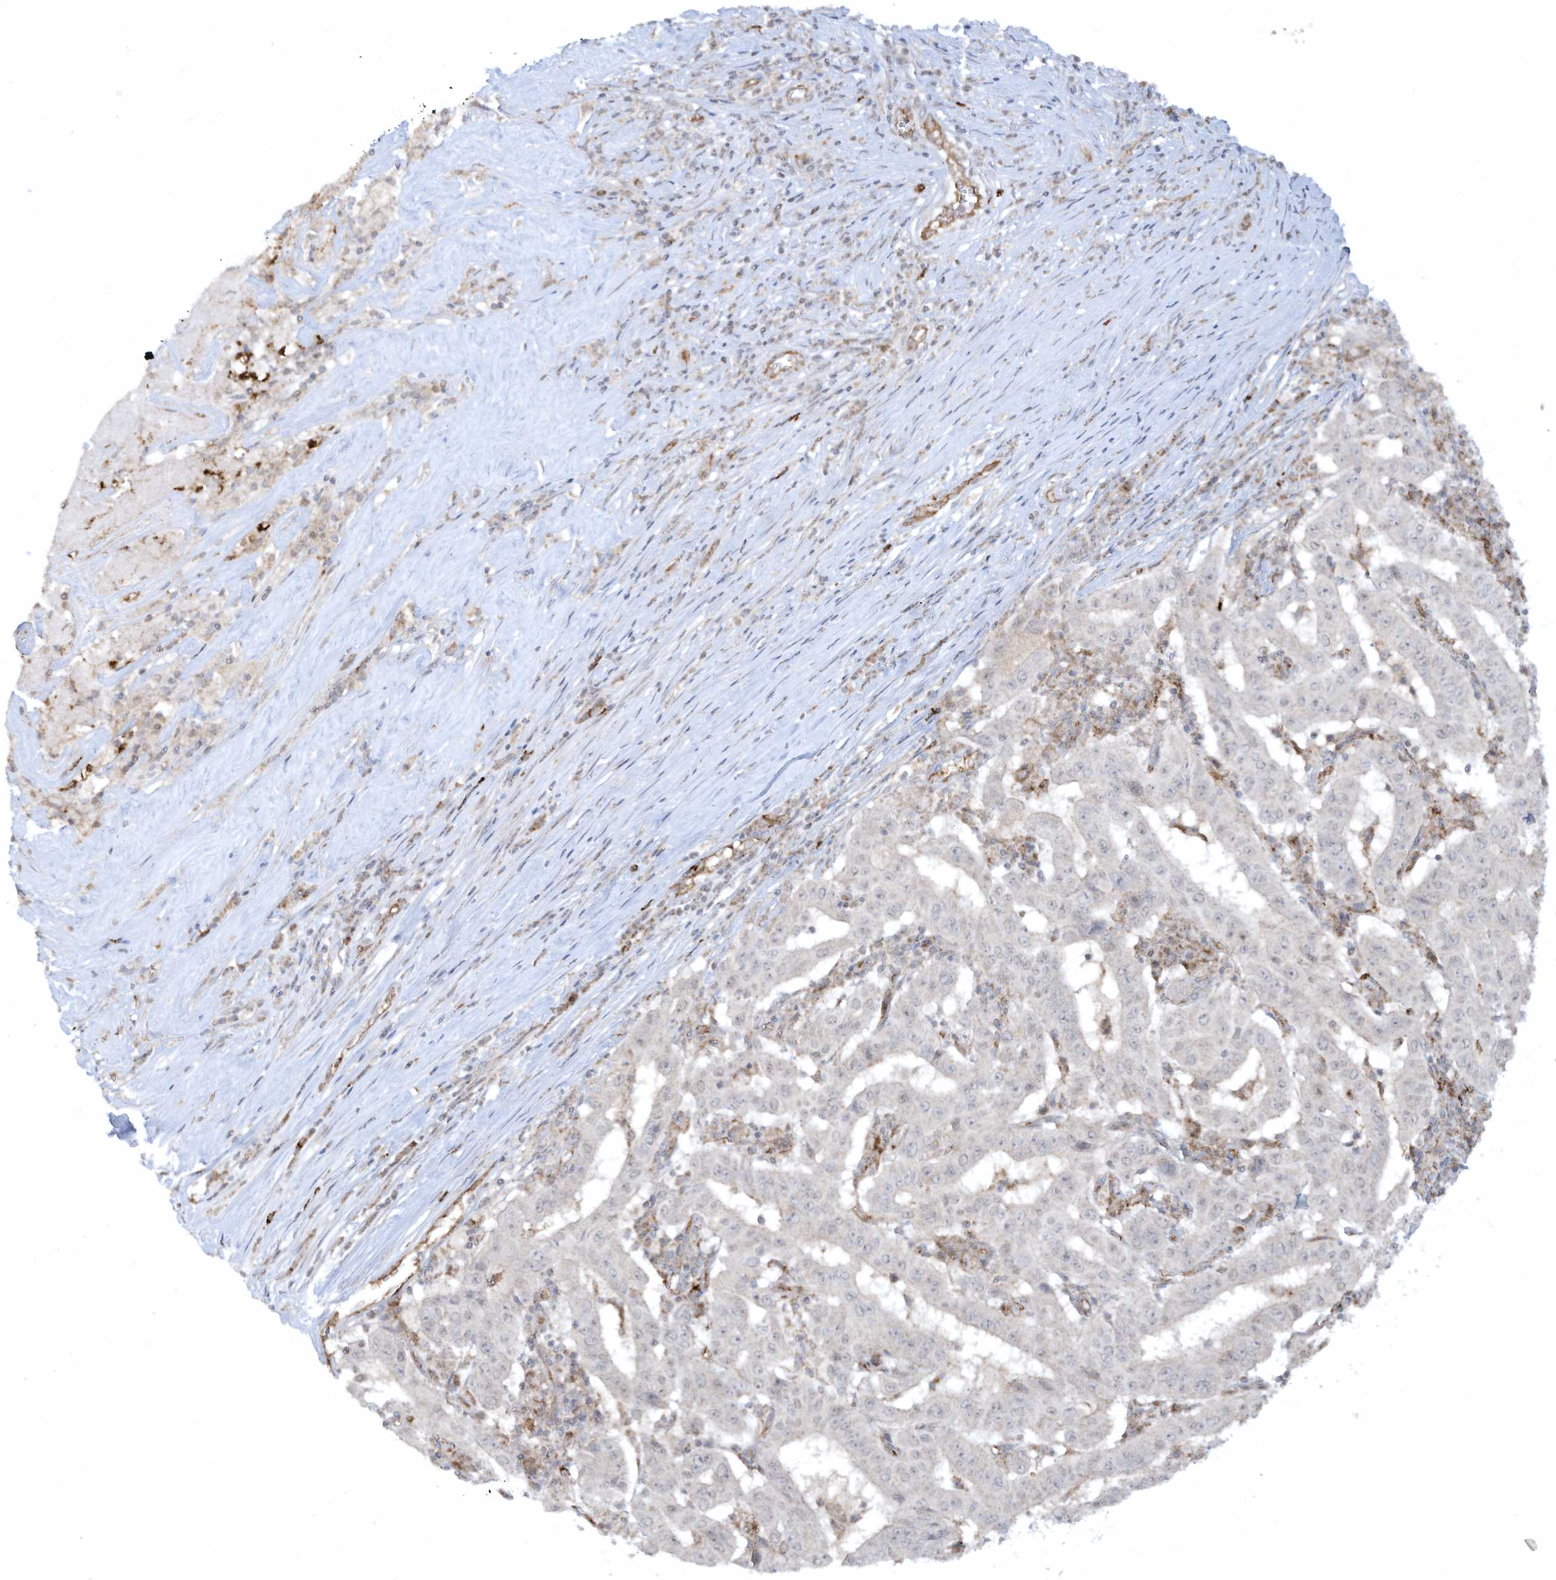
{"staining": {"intensity": "negative", "quantity": "none", "location": "none"}, "tissue": "pancreatic cancer", "cell_type": "Tumor cells", "image_type": "cancer", "snomed": [{"axis": "morphology", "description": "Adenocarcinoma, NOS"}, {"axis": "topography", "description": "Pancreas"}], "caption": "Tumor cells show no significant protein staining in pancreatic cancer.", "gene": "CHRNA4", "patient": {"sex": "male", "age": 63}}